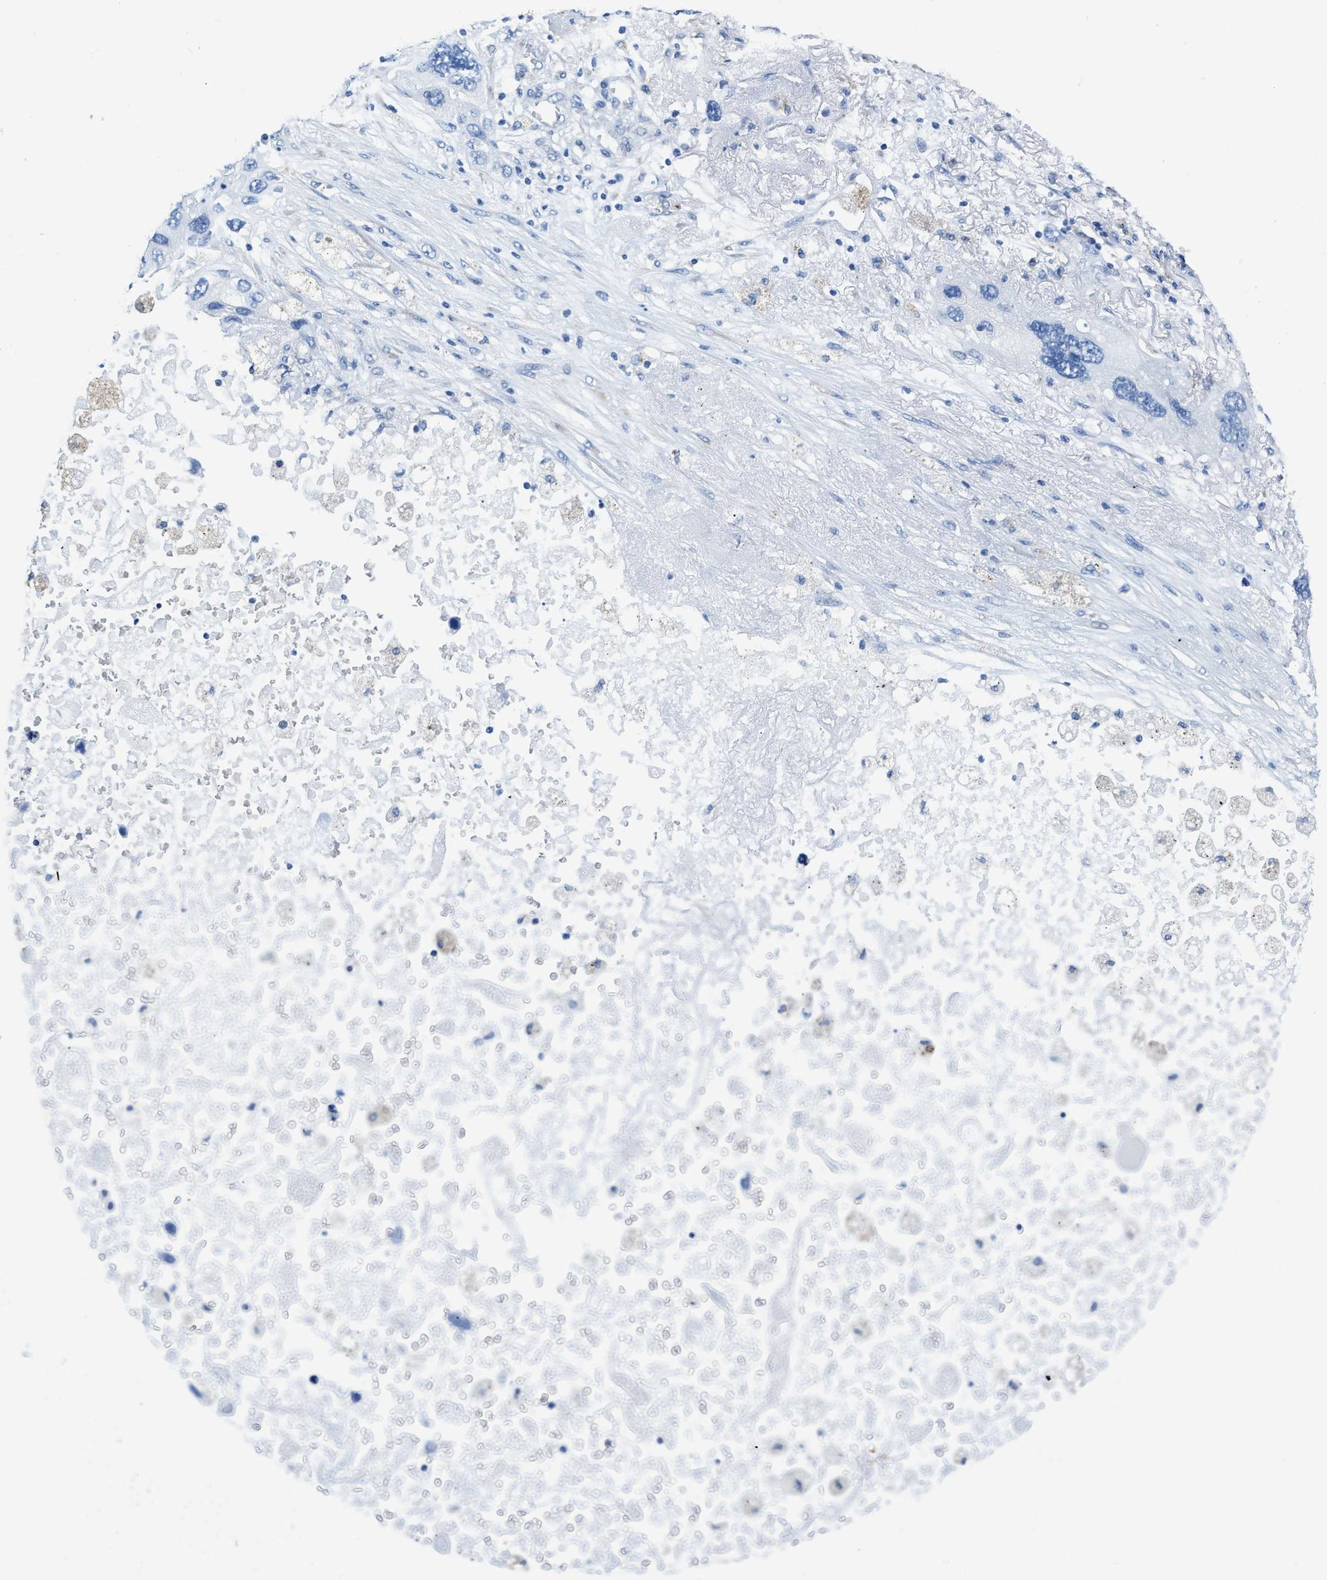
{"staining": {"intensity": "negative", "quantity": "none", "location": "none"}, "tissue": "lung cancer", "cell_type": "Tumor cells", "image_type": "cancer", "snomed": [{"axis": "morphology", "description": "Squamous cell carcinoma, NOS"}, {"axis": "topography", "description": "Lung"}], "caption": "Tumor cells show no significant staining in lung cancer.", "gene": "ZDHHC13", "patient": {"sex": "female", "age": 73}}